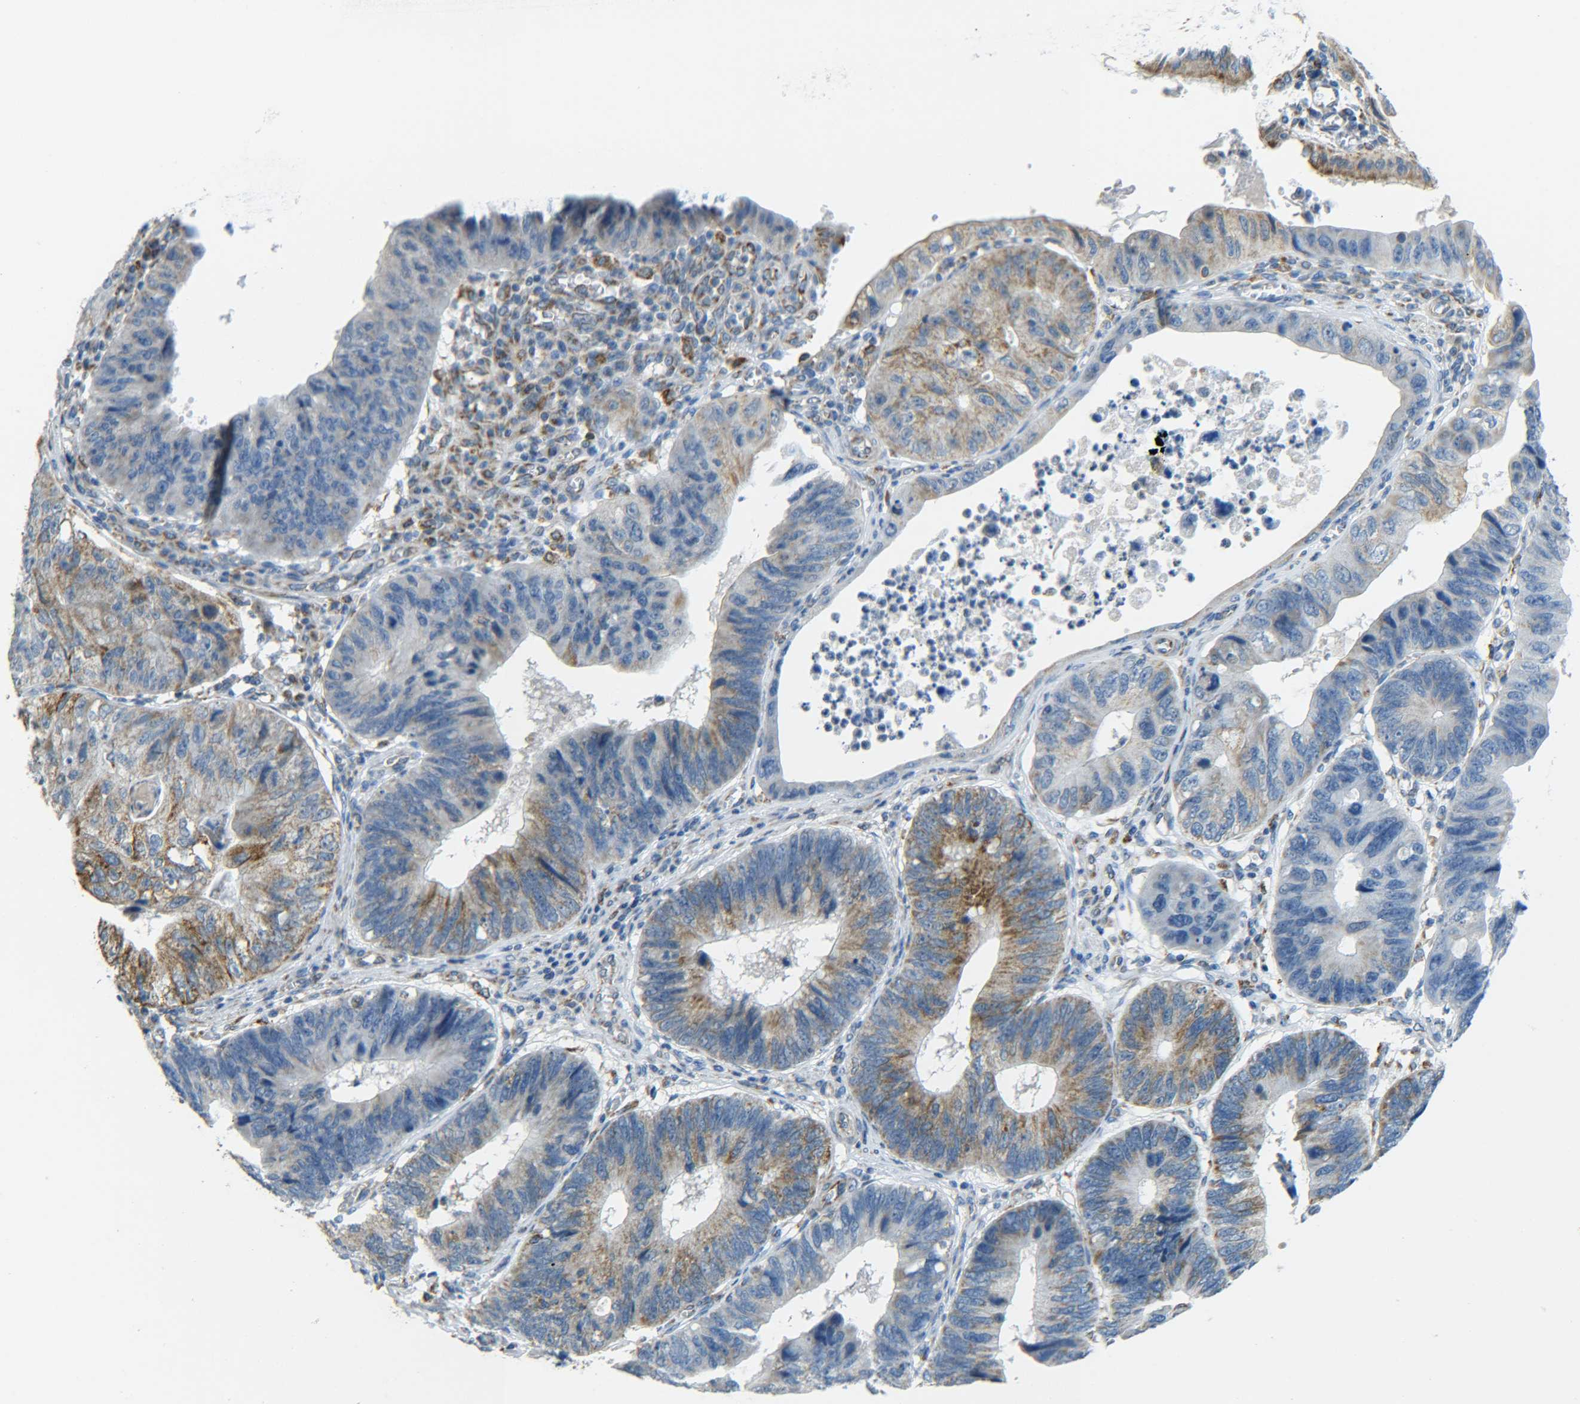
{"staining": {"intensity": "moderate", "quantity": ">75%", "location": "cytoplasmic/membranous"}, "tissue": "stomach cancer", "cell_type": "Tumor cells", "image_type": "cancer", "snomed": [{"axis": "morphology", "description": "Adenocarcinoma, NOS"}, {"axis": "topography", "description": "Stomach"}], "caption": "IHC photomicrograph of human stomach adenocarcinoma stained for a protein (brown), which shows medium levels of moderate cytoplasmic/membranous staining in approximately >75% of tumor cells.", "gene": "CYB5R1", "patient": {"sex": "male", "age": 59}}